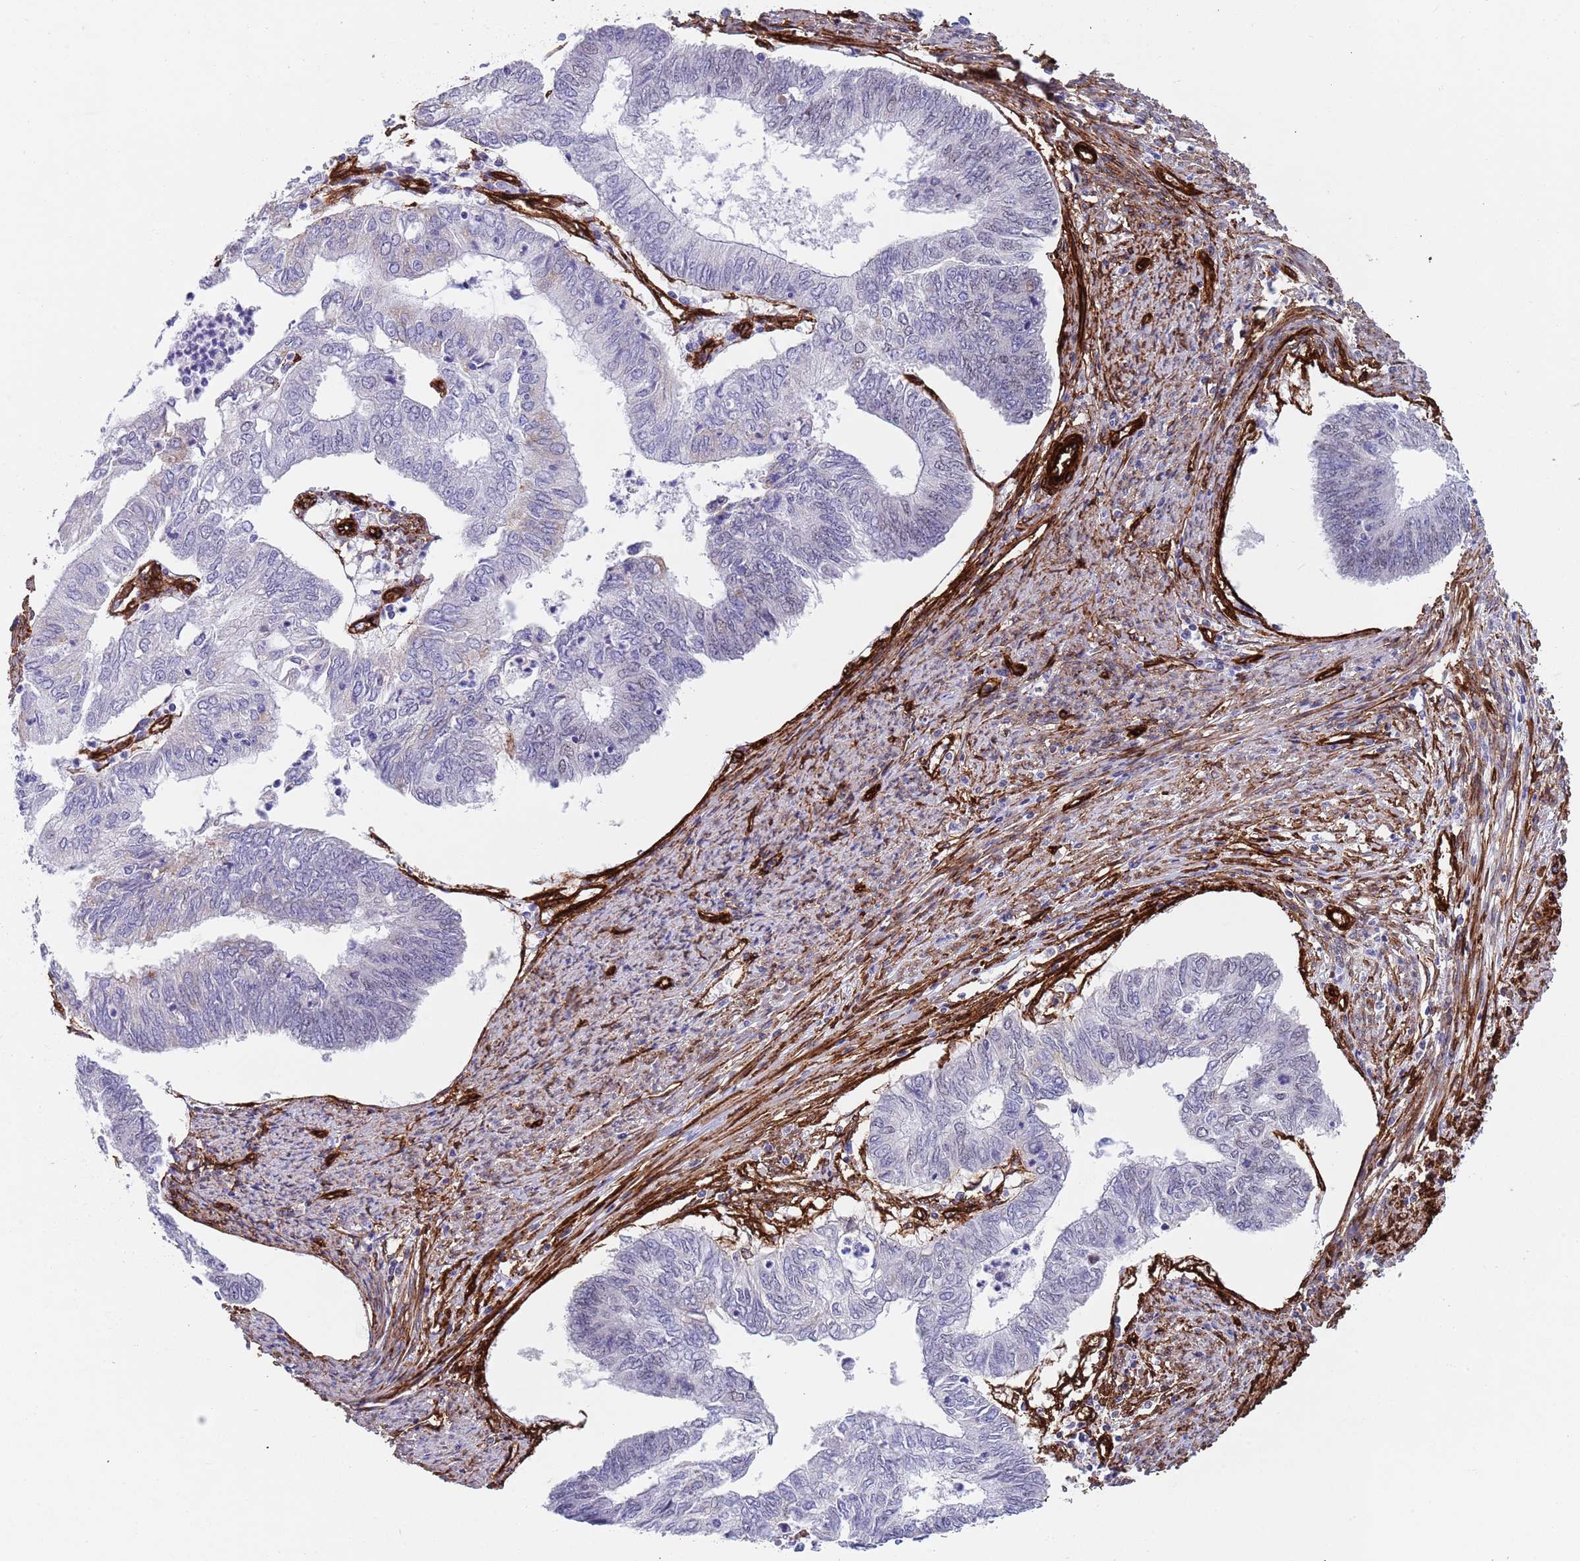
{"staining": {"intensity": "negative", "quantity": "none", "location": "none"}, "tissue": "endometrial cancer", "cell_type": "Tumor cells", "image_type": "cancer", "snomed": [{"axis": "morphology", "description": "Adenocarcinoma, NOS"}, {"axis": "topography", "description": "Endometrium"}], "caption": "Tumor cells are negative for brown protein staining in adenocarcinoma (endometrial). (Immunohistochemistry, brightfield microscopy, high magnification).", "gene": "CAV2", "patient": {"sex": "female", "age": 68}}